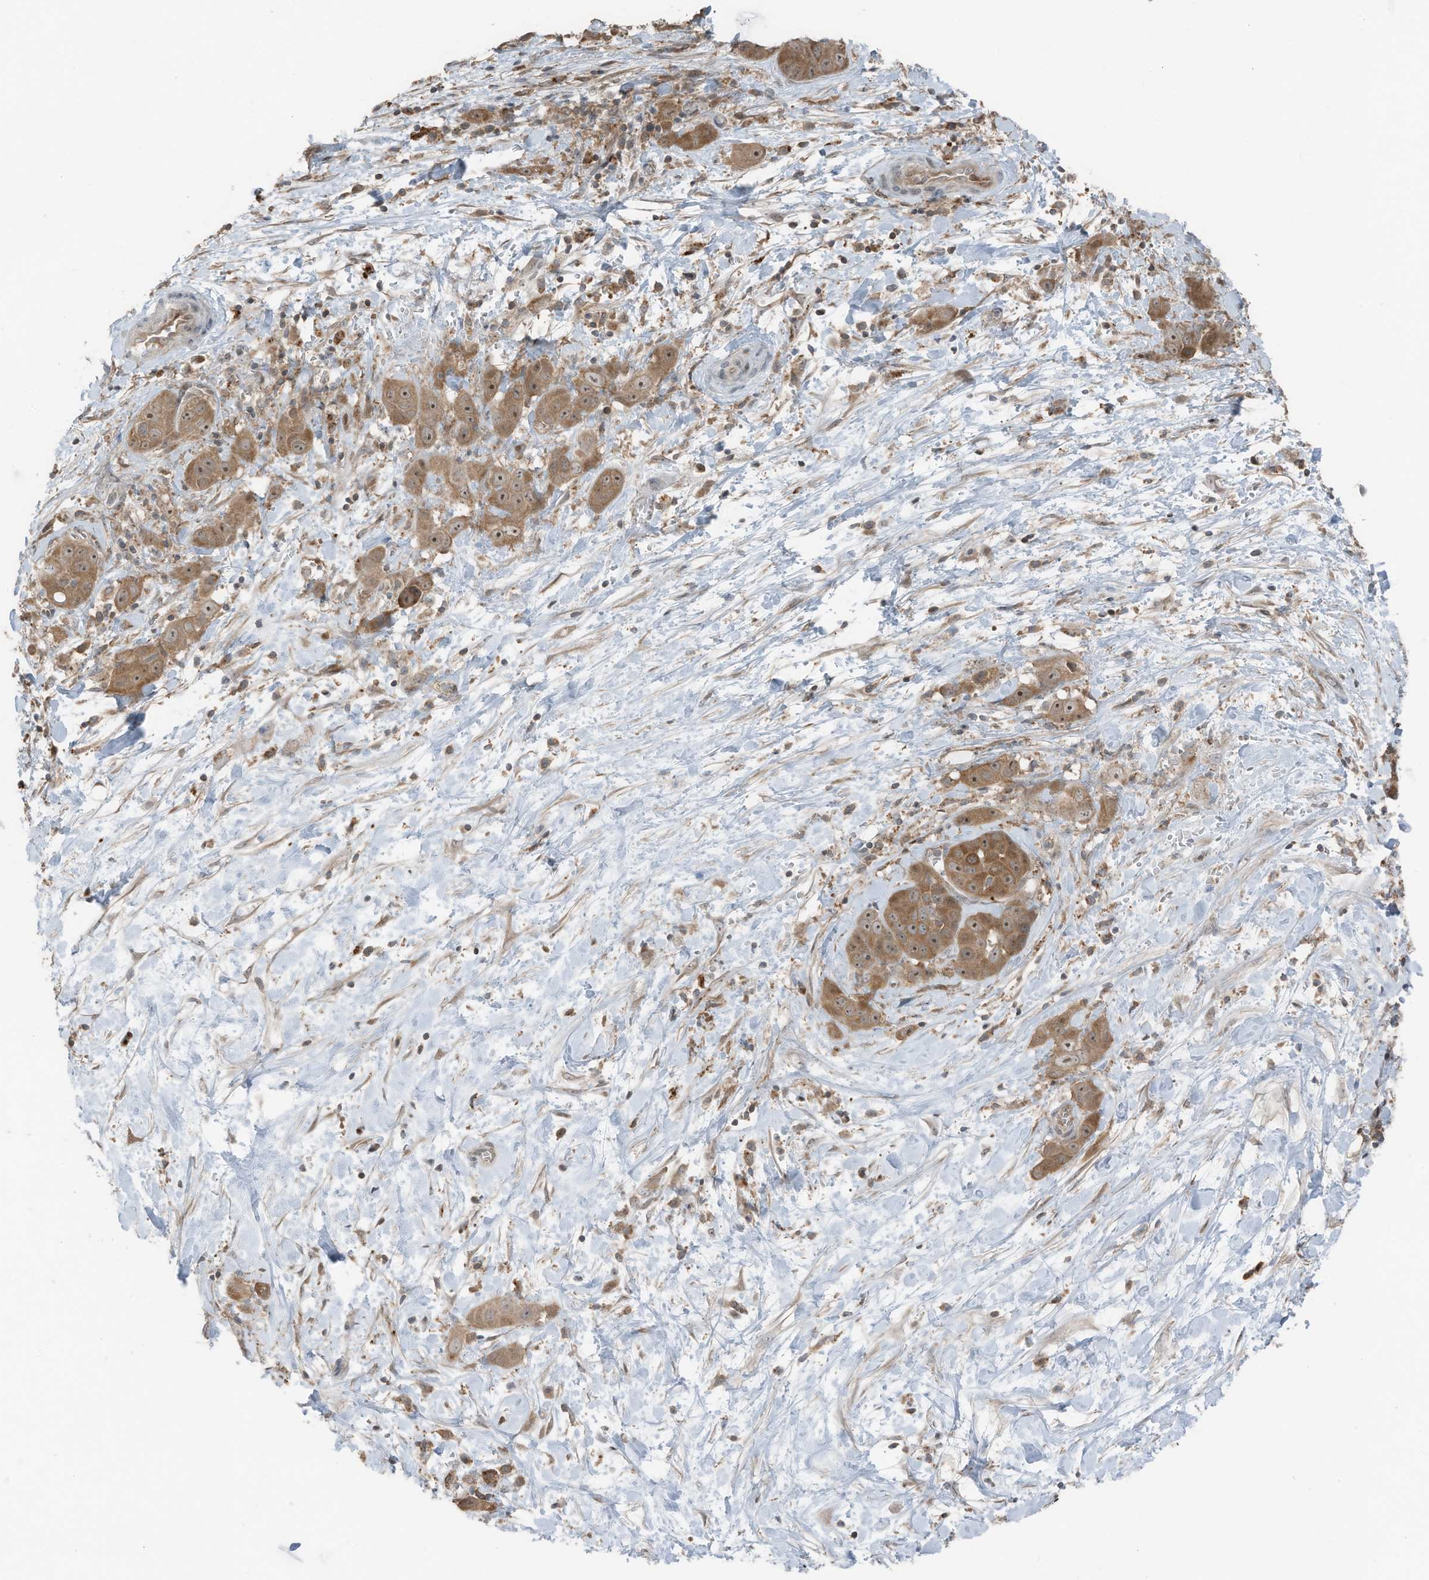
{"staining": {"intensity": "moderate", "quantity": ">75%", "location": "cytoplasmic/membranous,nuclear"}, "tissue": "liver cancer", "cell_type": "Tumor cells", "image_type": "cancer", "snomed": [{"axis": "morphology", "description": "Cholangiocarcinoma"}, {"axis": "topography", "description": "Liver"}], "caption": "Liver cancer stained with DAB (3,3'-diaminobenzidine) immunohistochemistry (IHC) reveals medium levels of moderate cytoplasmic/membranous and nuclear staining in about >75% of tumor cells. (Brightfield microscopy of DAB IHC at high magnification).", "gene": "TXNDC9", "patient": {"sex": "female", "age": 52}}